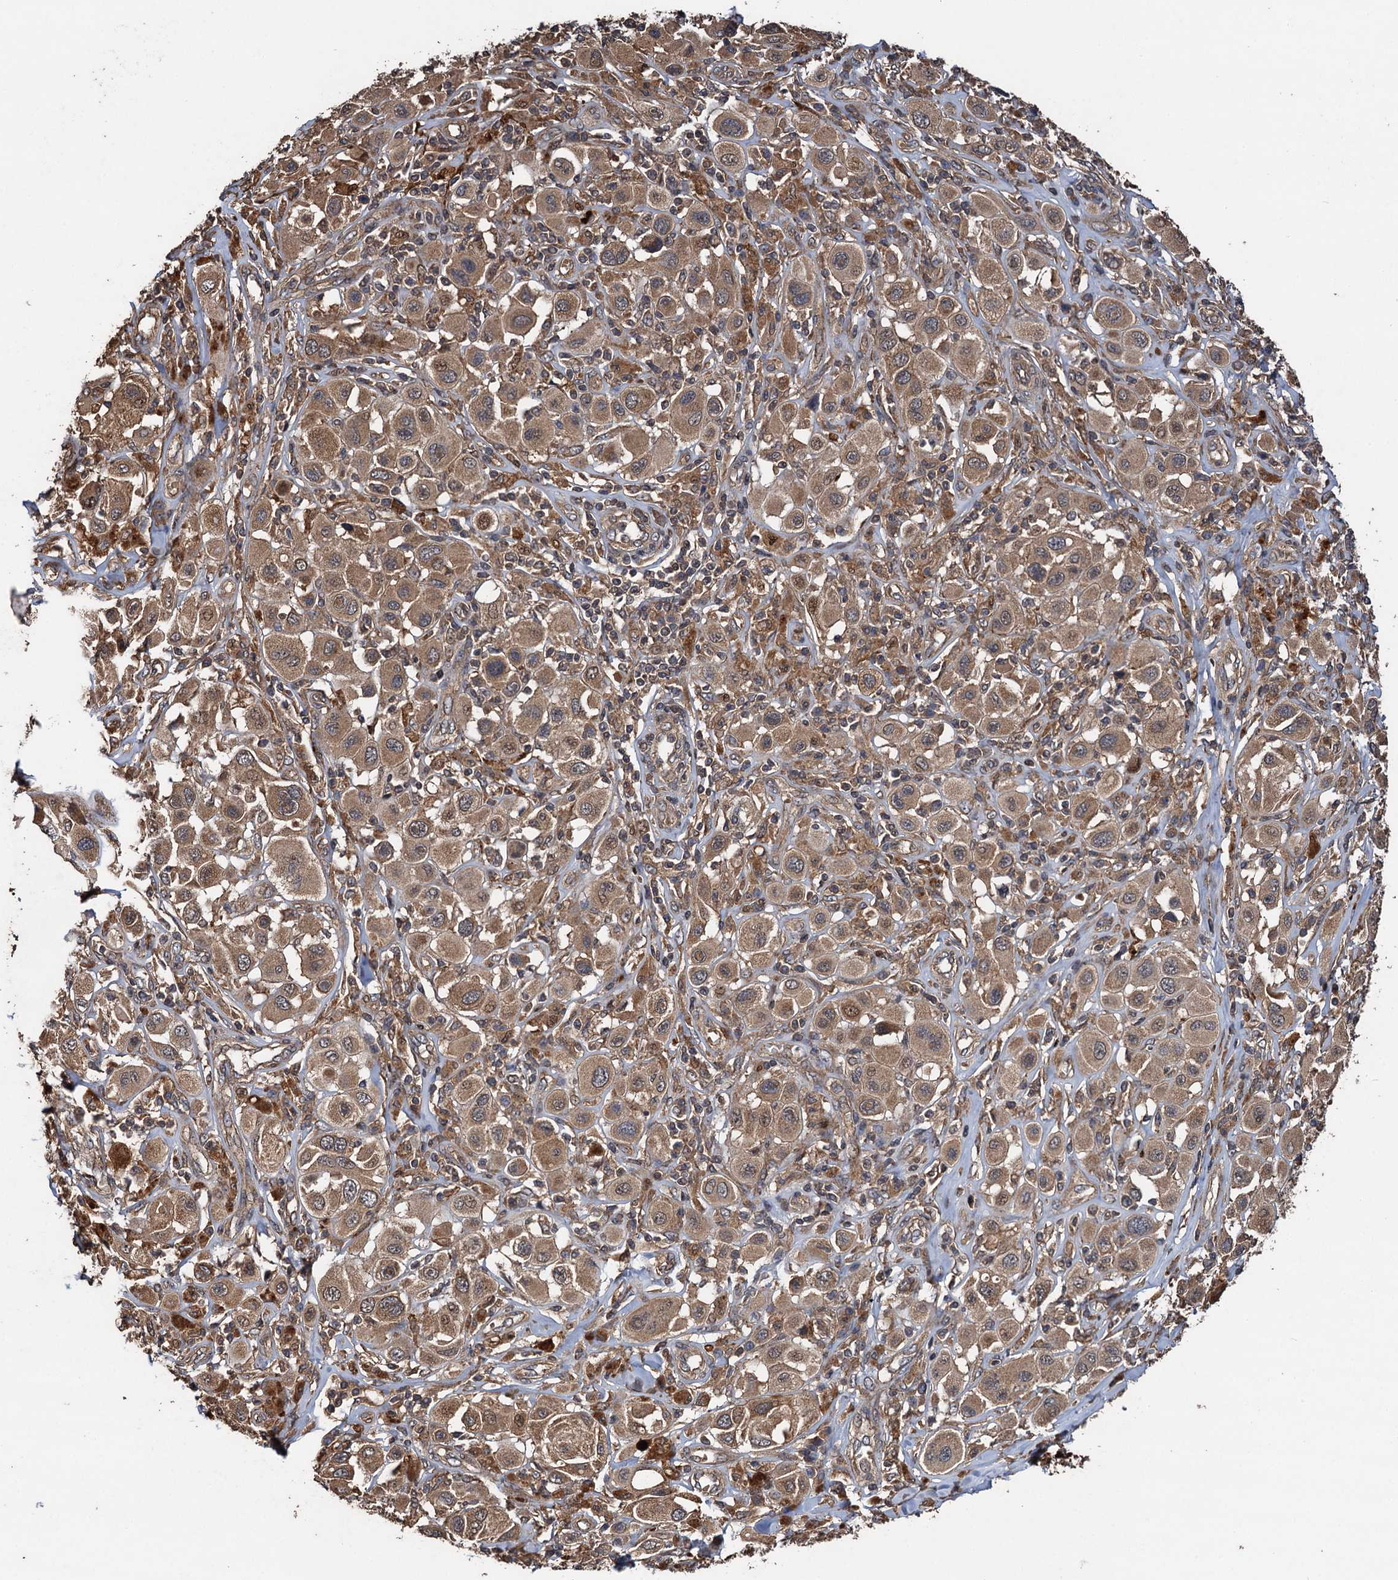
{"staining": {"intensity": "moderate", "quantity": ">75%", "location": "cytoplasmic/membranous,nuclear"}, "tissue": "melanoma", "cell_type": "Tumor cells", "image_type": "cancer", "snomed": [{"axis": "morphology", "description": "Malignant melanoma, Metastatic site"}, {"axis": "topography", "description": "Skin"}], "caption": "Melanoma stained with immunohistochemistry (IHC) demonstrates moderate cytoplasmic/membranous and nuclear staining in approximately >75% of tumor cells. (DAB (3,3'-diaminobenzidine) = brown stain, brightfield microscopy at high magnification).", "gene": "TMEM39B", "patient": {"sex": "male", "age": 41}}